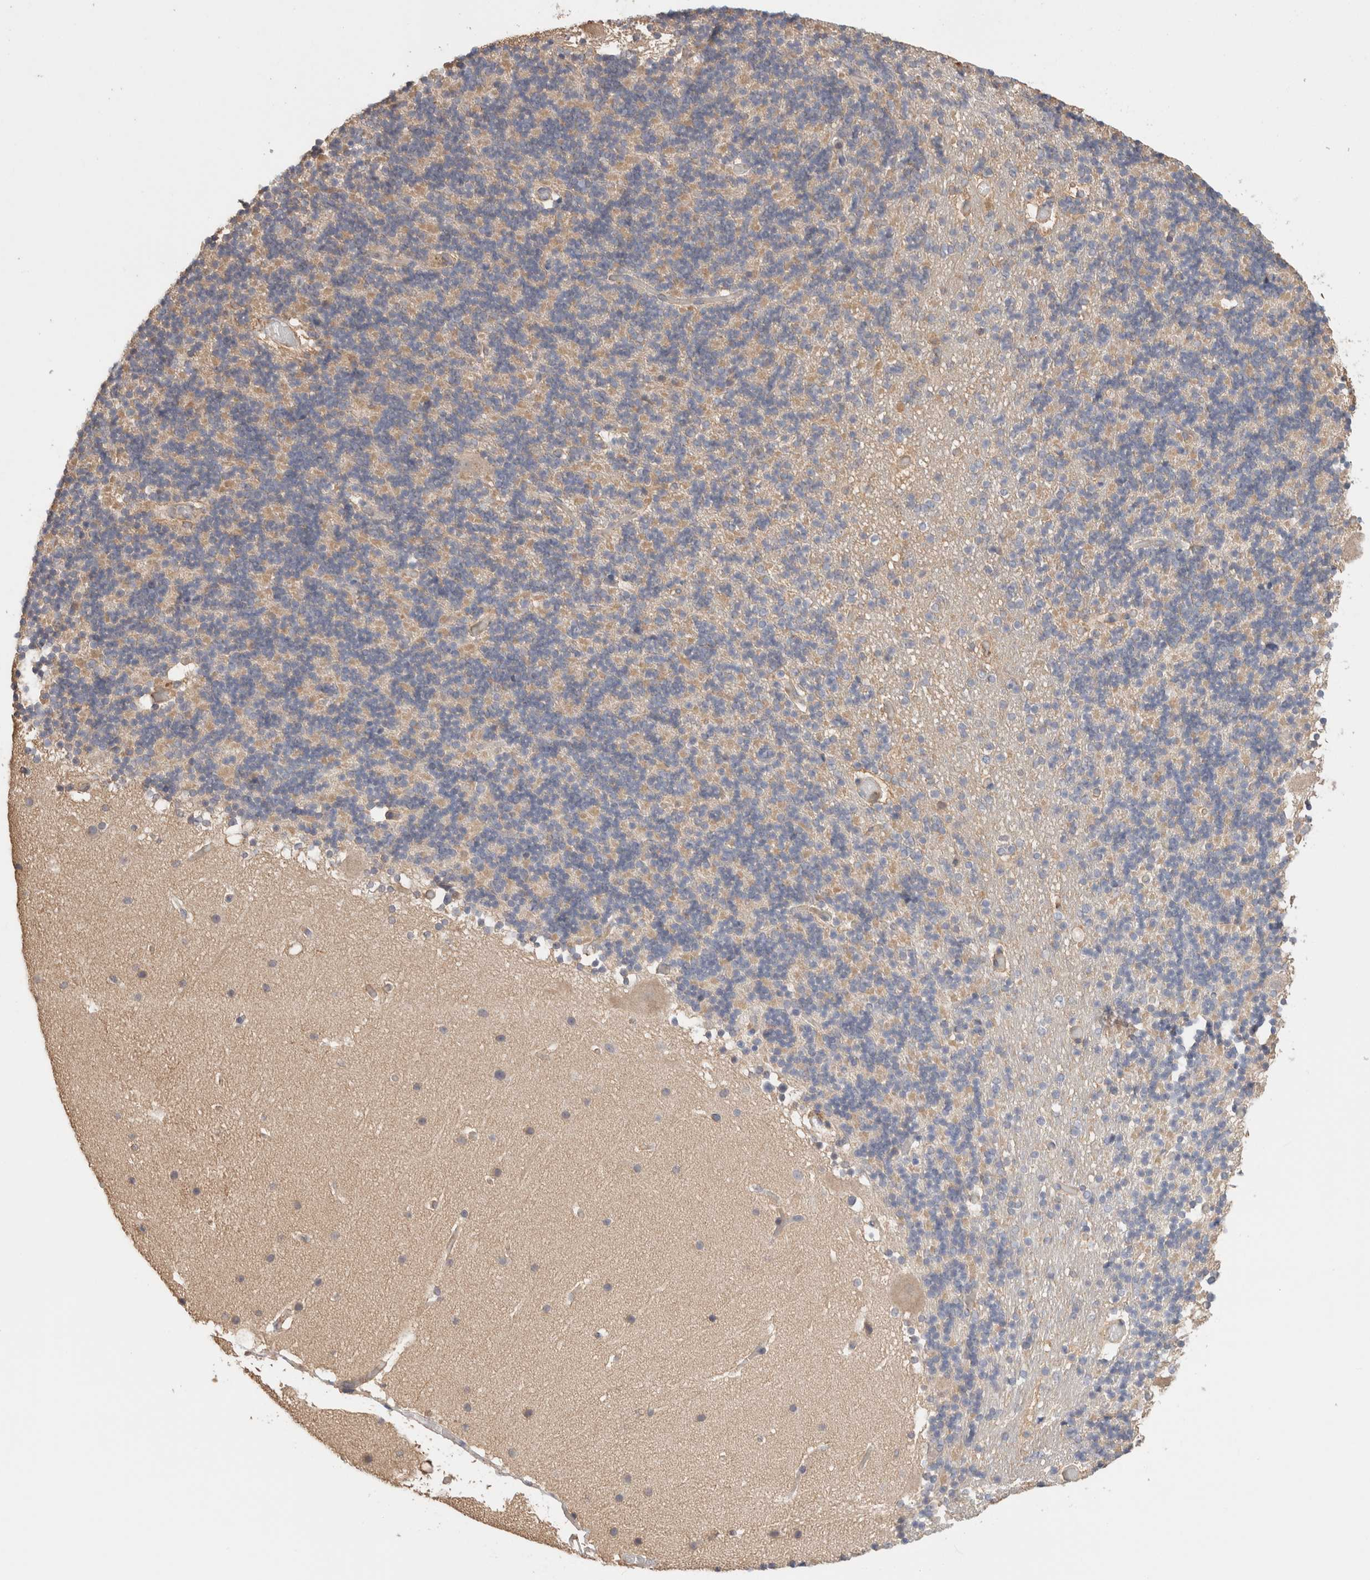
{"staining": {"intensity": "weak", "quantity": "<25%", "location": "cytoplasmic/membranous"}, "tissue": "cerebellum", "cell_type": "Cells in granular layer", "image_type": "normal", "snomed": [{"axis": "morphology", "description": "Normal tissue, NOS"}, {"axis": "topography", "description": "Cerebellum"}], "caption": "Immunohistochemistry of unremarkable cerebellum demonstrates no expression in cells in granular layer. (Brightfield microscopy of DAB (3,3'-diaminobenzidine) IHC at high magnification).", "gene": "CFAP418", "patient": {"sex": "male", "age": 57}}